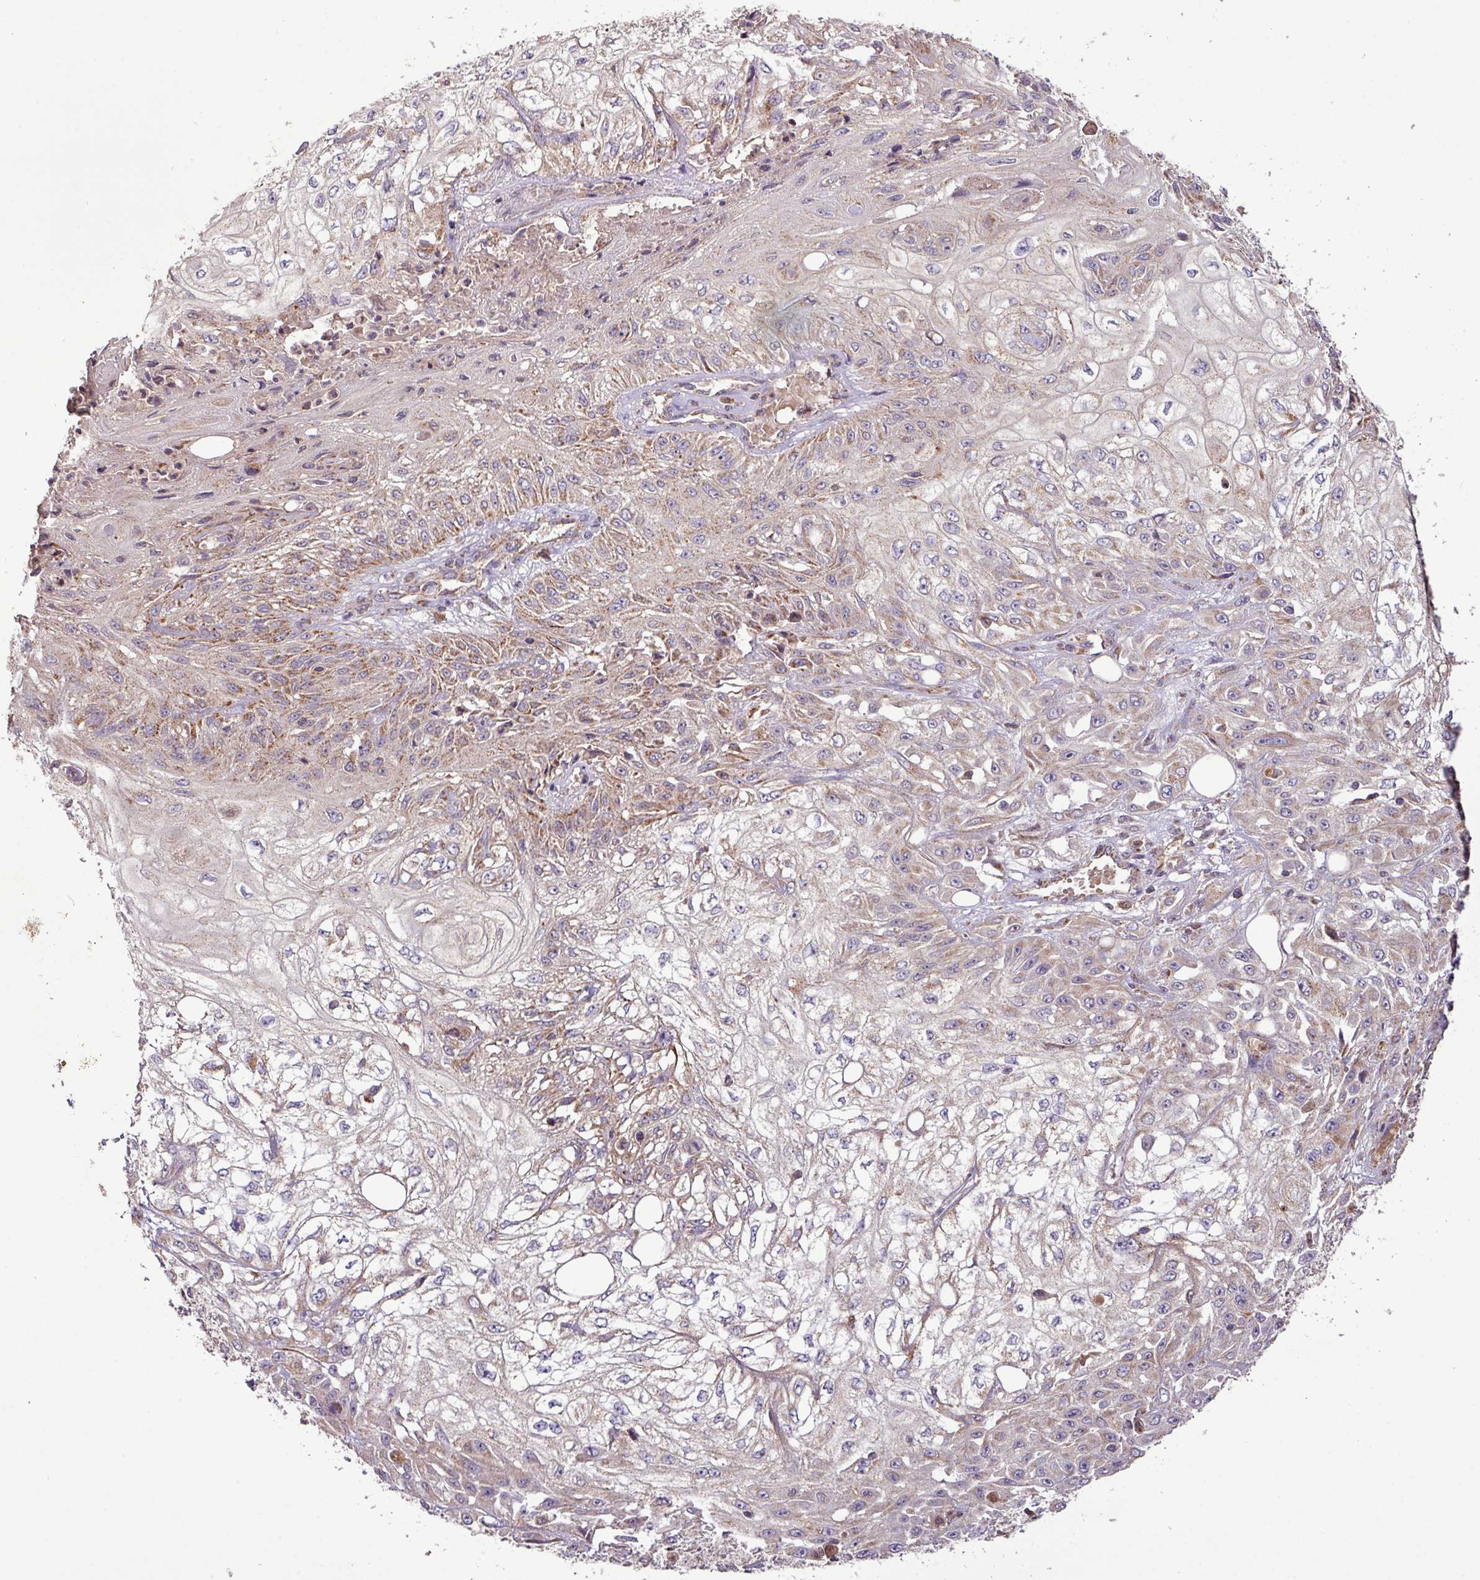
{"staining": {"intensity": "moderate", "quantity": "<25%", "location": "cytoplasmic/membranous"}, "tissue": "skin cancer", "cell_type": "Tumor cells", "image_type": "cancer", "snomed": [{"axis": "morphology", "description": "Squamous cell carcinoma, NOS"}, {"axis": "morphology", "description": "Squamous cell carcinoma, metastatic, NOS"}, {"axis": "topography", "description": "Skin"}, {"axis": "topography", "description": "Lymph node"}], "caption": "A high-resolution photomicrograph shows immunohistochemistry staining of skin cancer (squamous cell carcinoma), which displays moderate cytoplasmic/membranous staining in approximately <25% of tumor cells.", "gene": "YPEL3", "patient": {"sex": "male", "age": 75}}